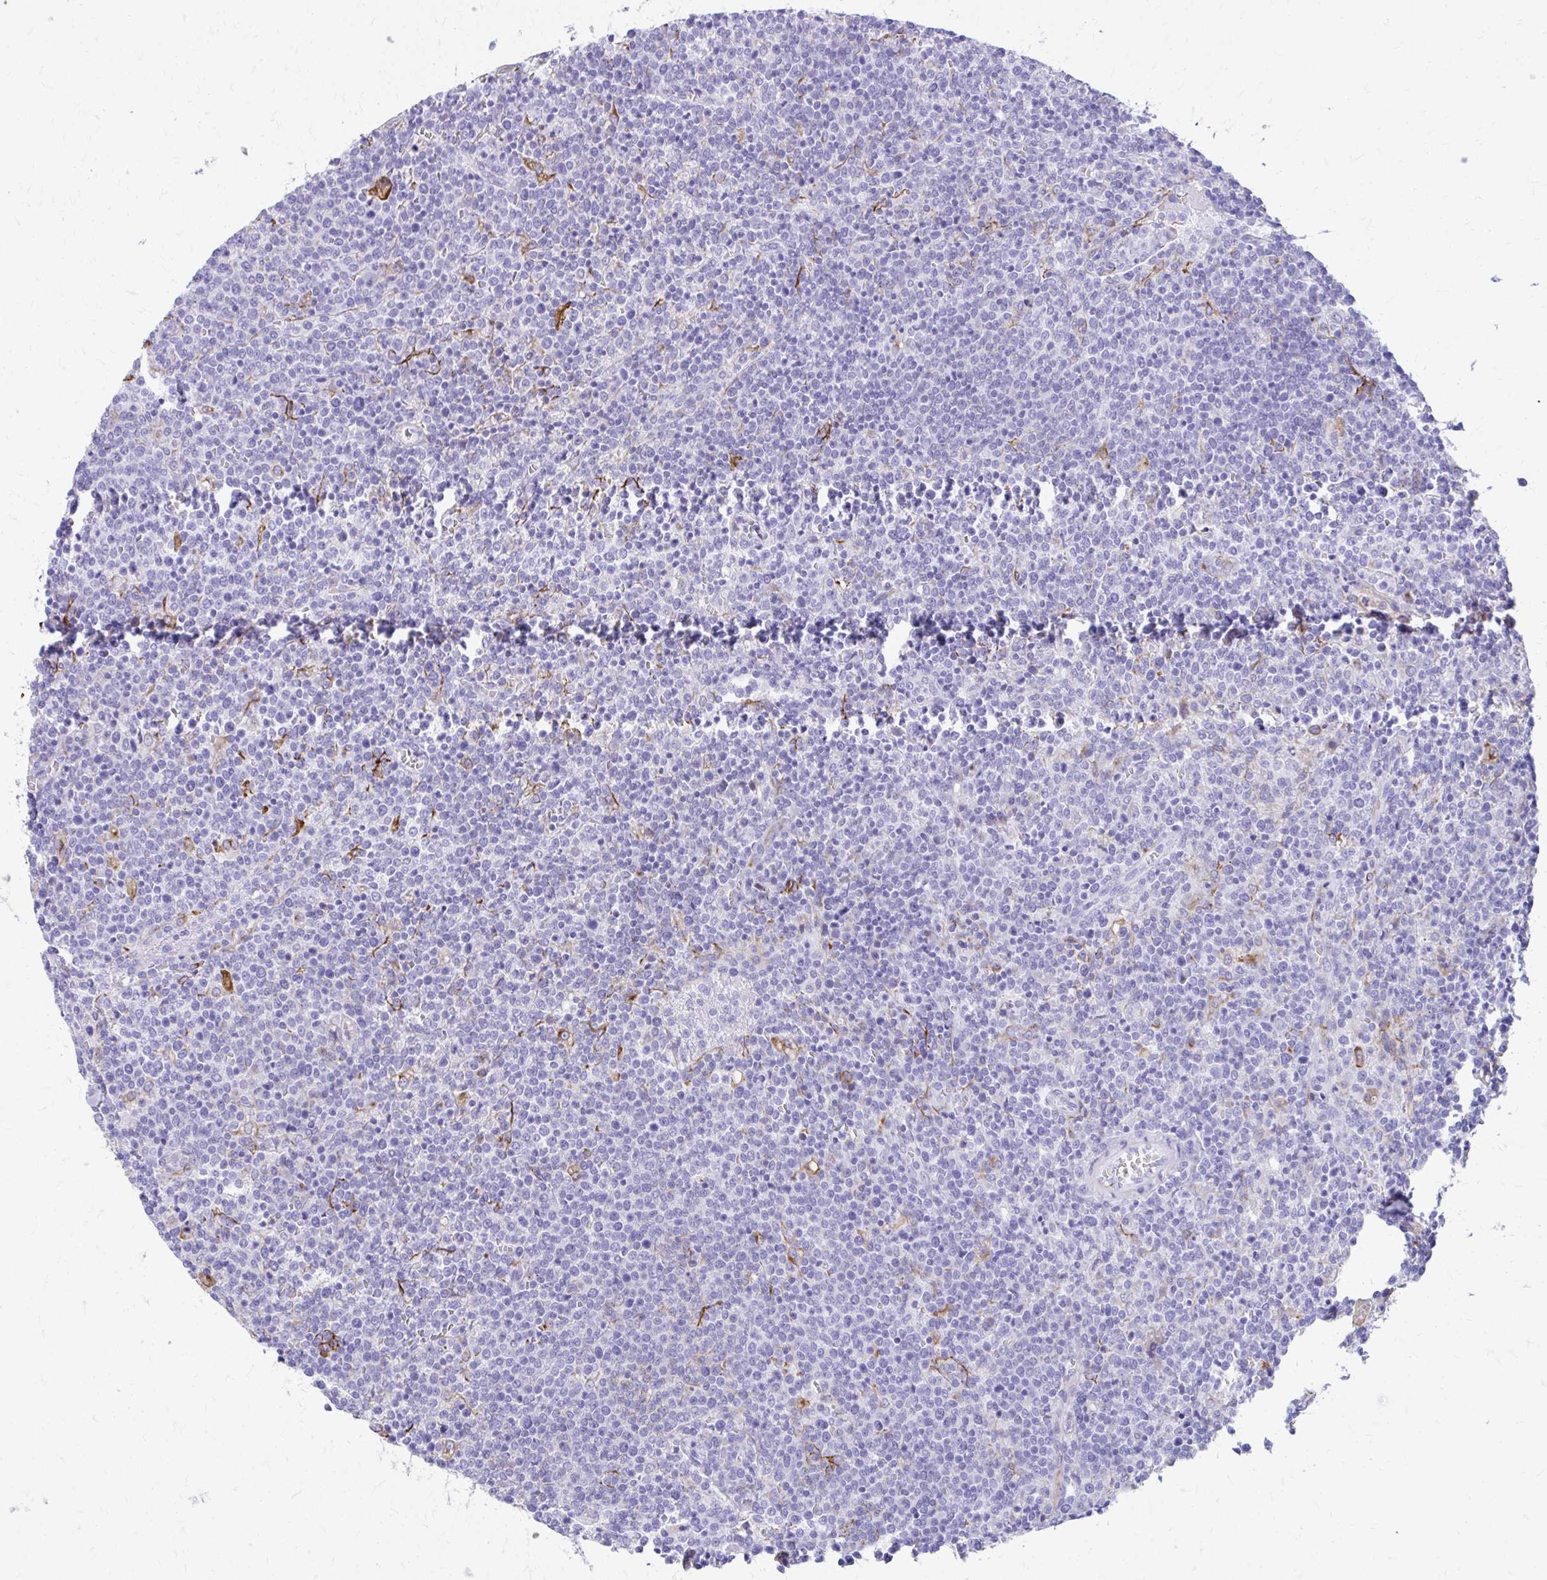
{"staining": {"intensity": "negative", "quantity": "none", "location": "none"}, "tissue": "lymphoma", "cell_type": "Tumor cells", "image_type": "cancer", "snomed": [{"axis": "morphology", "description": "Malignant lymphoma, non-Hodgkin's type, High grade"}, {"axis": "topography", "description": "Lymph node"}], "caption": "Human lymphoma stained for a protein using IHC reveals no expression in tumor cells.", "gene": "ZNF699", "patient": {"sex": "male", "age": 61}}